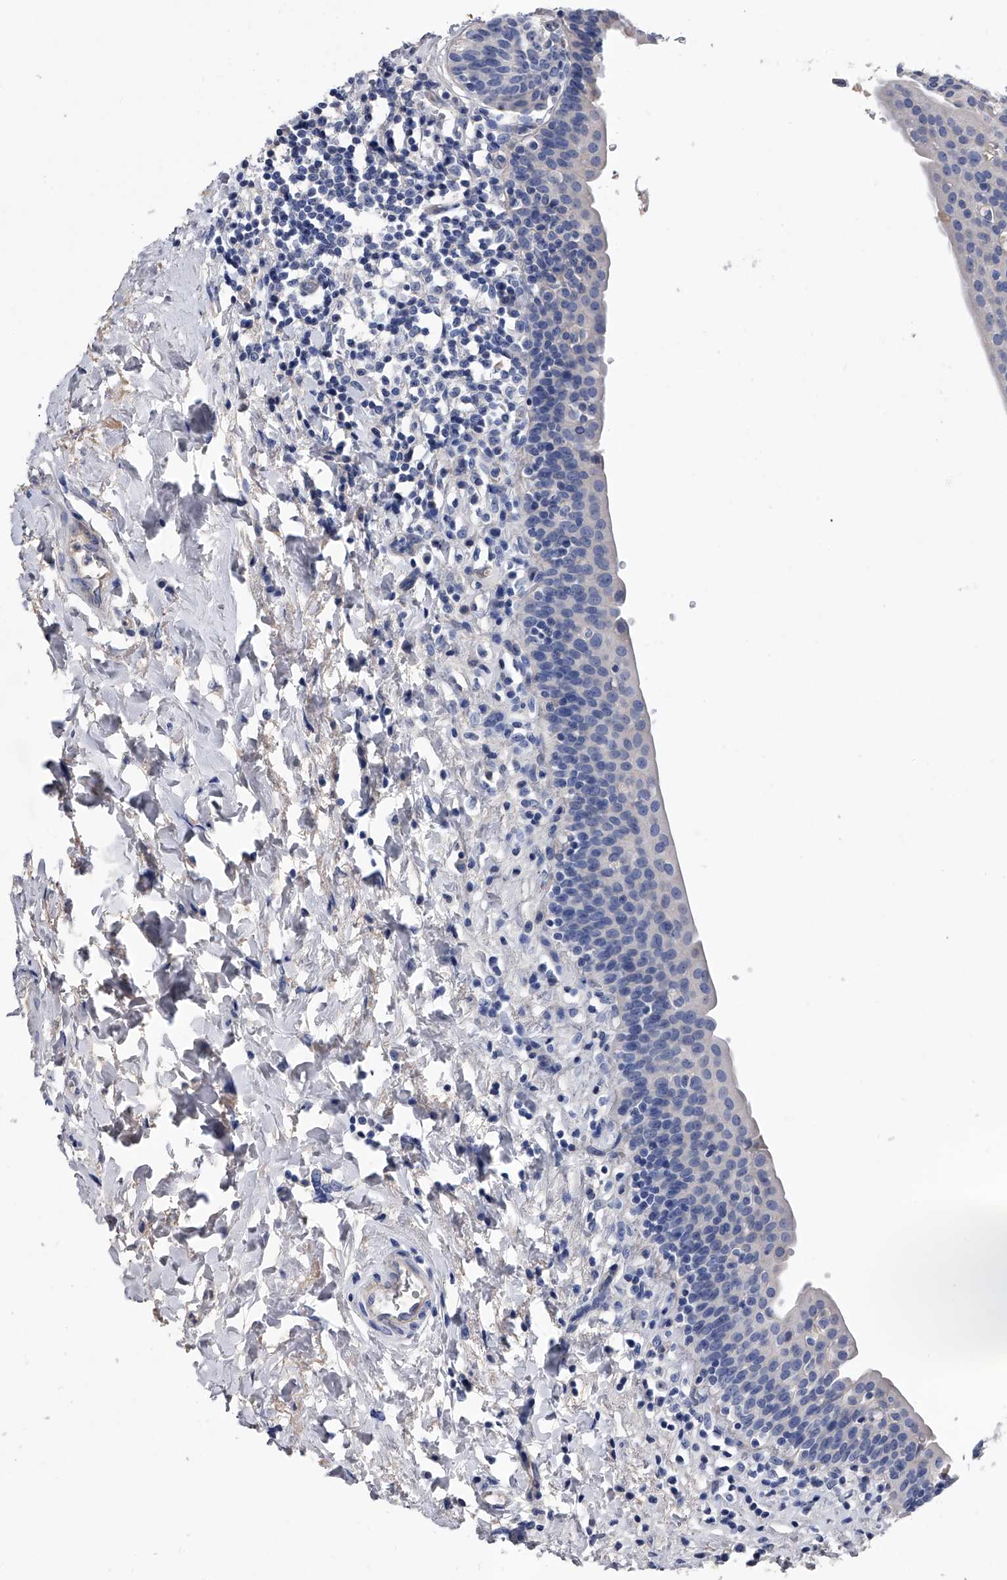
{"staining": {"intensity": "negative", "quantity": "none", "location": "none"}, "tissue": "urinary bladder", "cell_type": "Urothelial cells", "image_type": "normal", "snomed": [{"axis": "morphology", "description": "Normal tissue, NOS"}, {"axis": "topography", "description": "Urinary bladder"}], "caption": "High power microscopy image of an immunohistochemistry (IHC) photomicrograph of benign urinary bladder, revealing no significant positivity in urothelial cells. (DAB (3,3'-diaminobenzidine) immunohistochemistry (IHC) visualized using brightfield microscopy, high magnification).", "gene": "EFCAB7", "patient": {"sex": "male", "age": 83}}